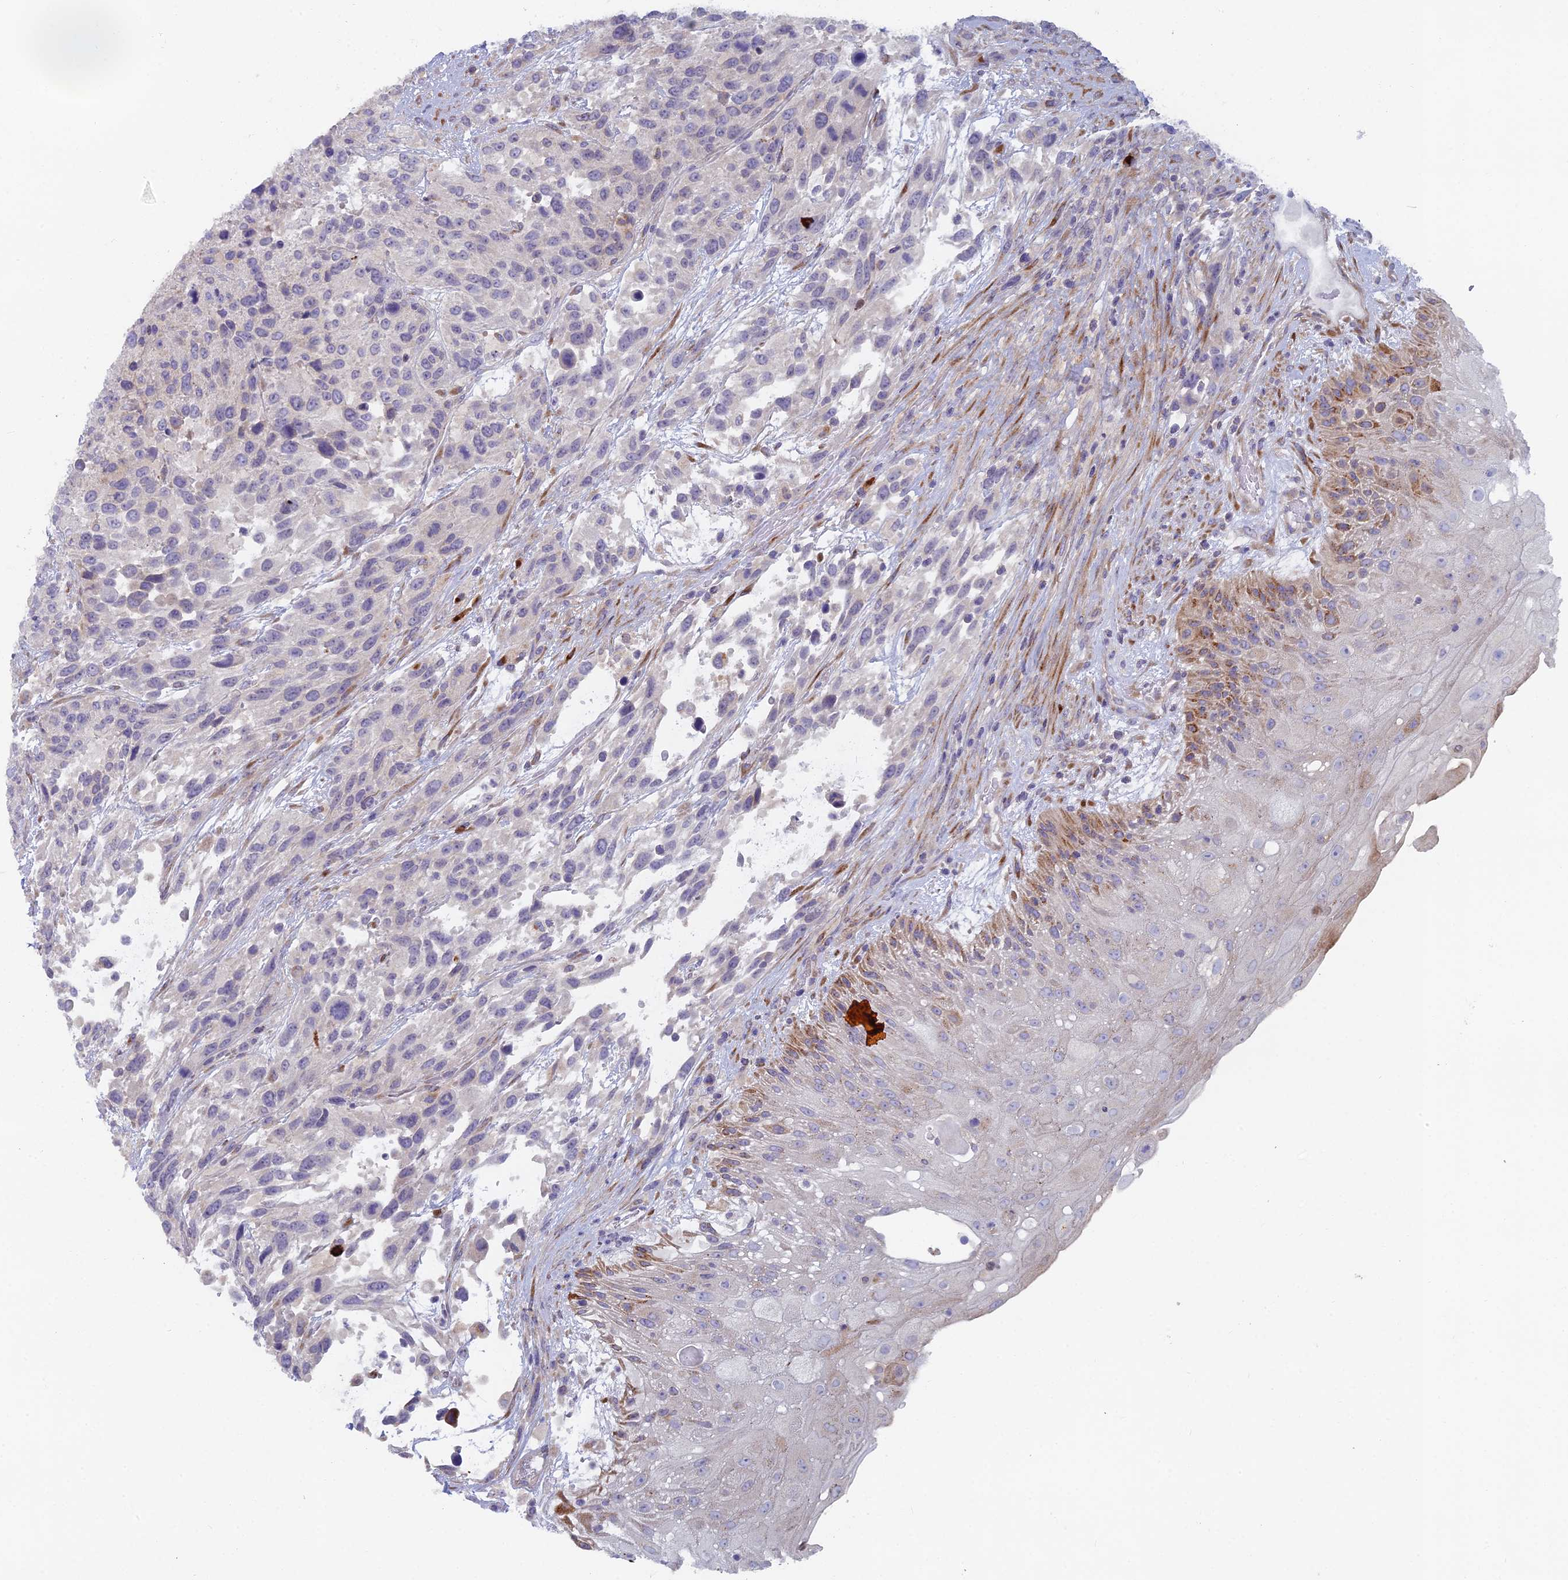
{"staining": {"intensity": "negative", "quantity": "none", "location": "none"}, "tissue": "urothelial cancer", "cell_type": "Tumor cells", "image_type": "cancer", "snomed": [{"axis": "morphology", "description": "Urothelial carcinoma, High grade"}, {"axis": "topography", "description": "Urinary bladder"}], "caption": "The immunohistochemistry micrograph has no significant staining in tumor cells of urothelial carcinoma (high-grade) tissue.", "gene": "B9D2", "patient": {"sex": "female", "age": 70}}